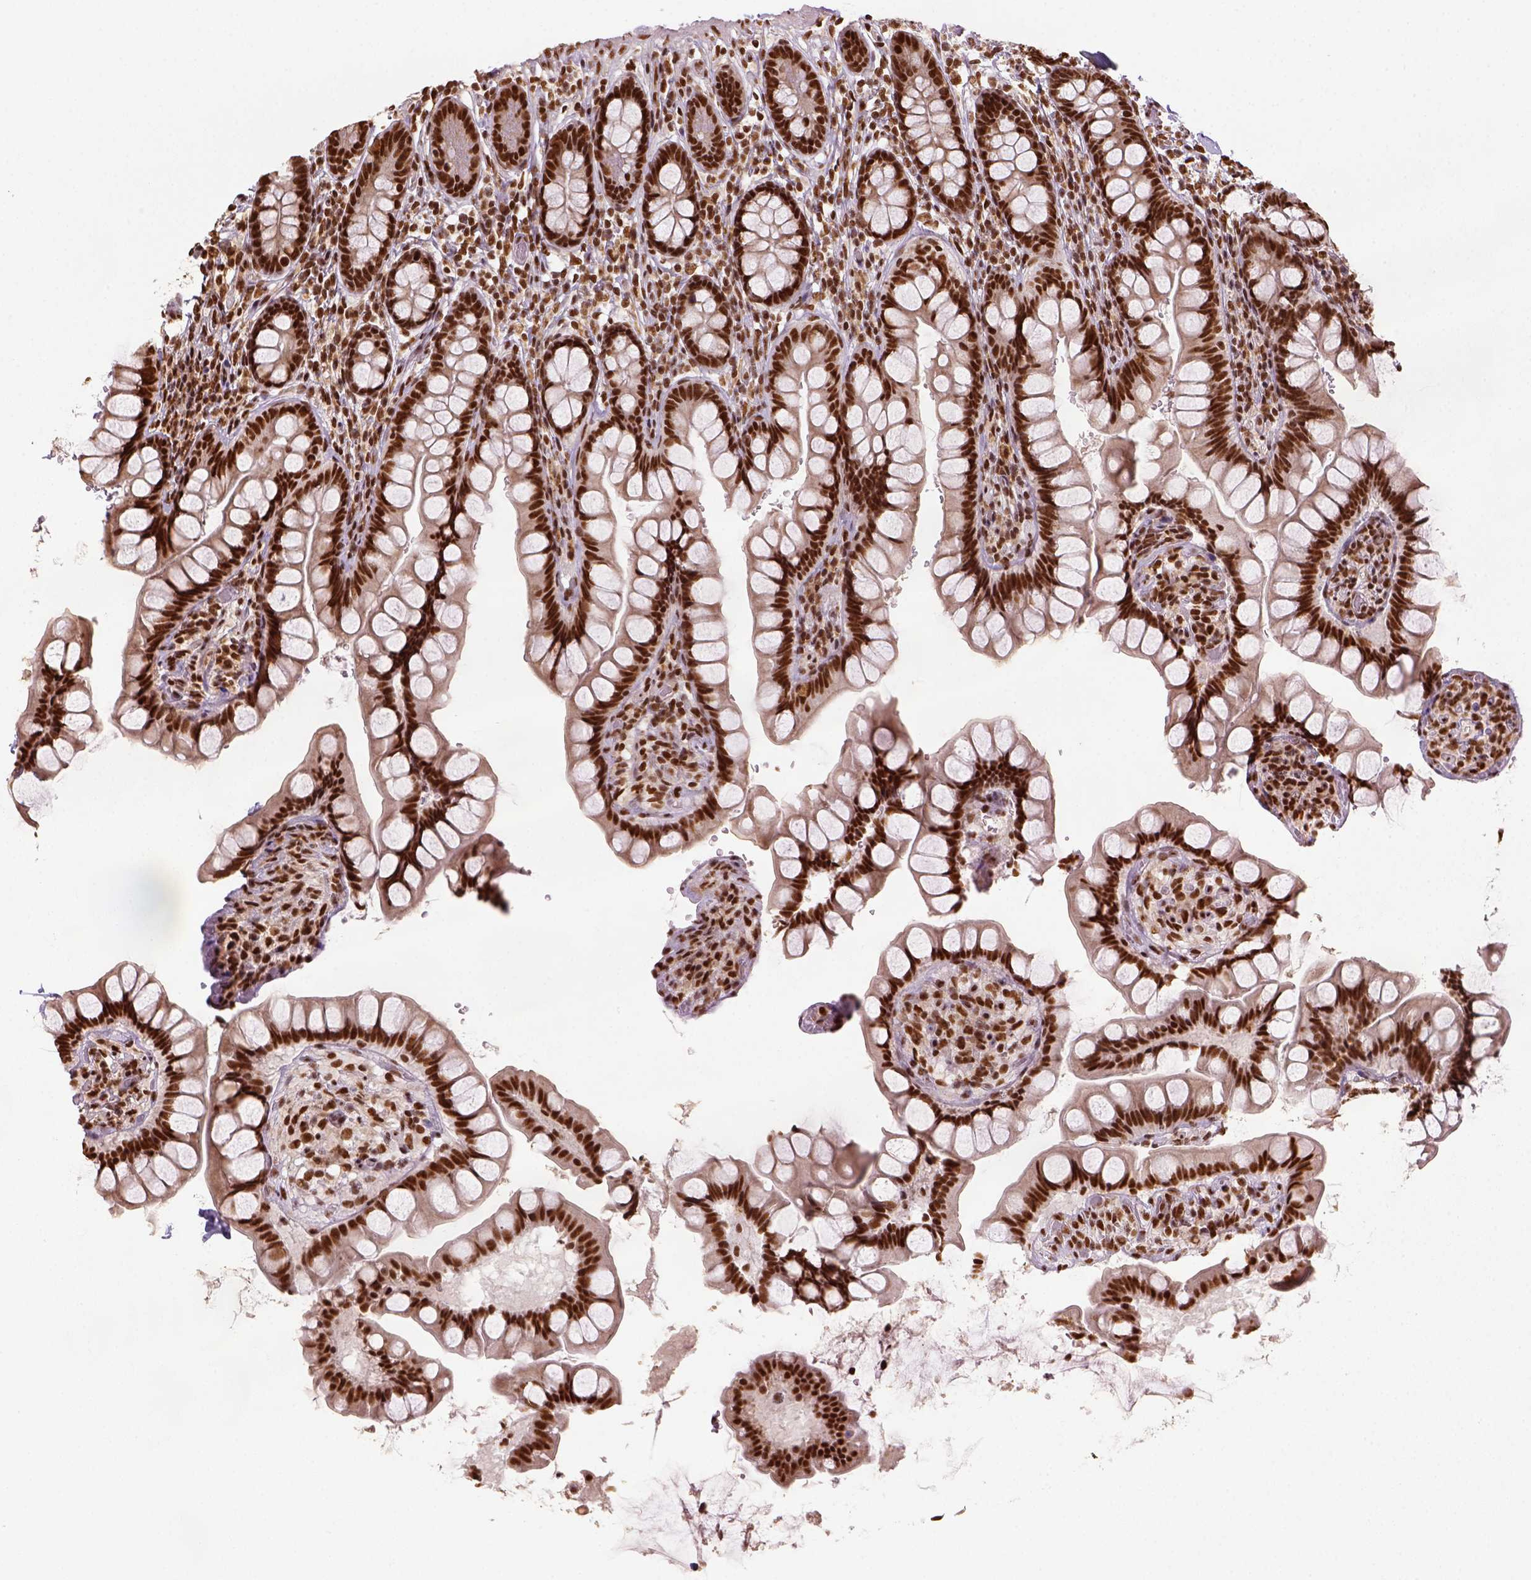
{"staining": {"intensity": "strong", "quantity": ">75%", "location": "nuclear"}, "tissue": "small intestine", "cell_type": "Glandular cells", "image_type": "normal", "snomed": [{"axis": "morphology", "description": "Normal tissue, NOS"}, {"axis": "topography", "description": "Small intestine"}], "caption": "Immunohistochemistry (DAB (3,3'-diaminobenzidine)) staining of normal small intestine displays strong nuclear protein positivity in approximately >75% of glandular cells.", "gene": "CCAR1", "patient": {"sex": "male", "age": 70}}